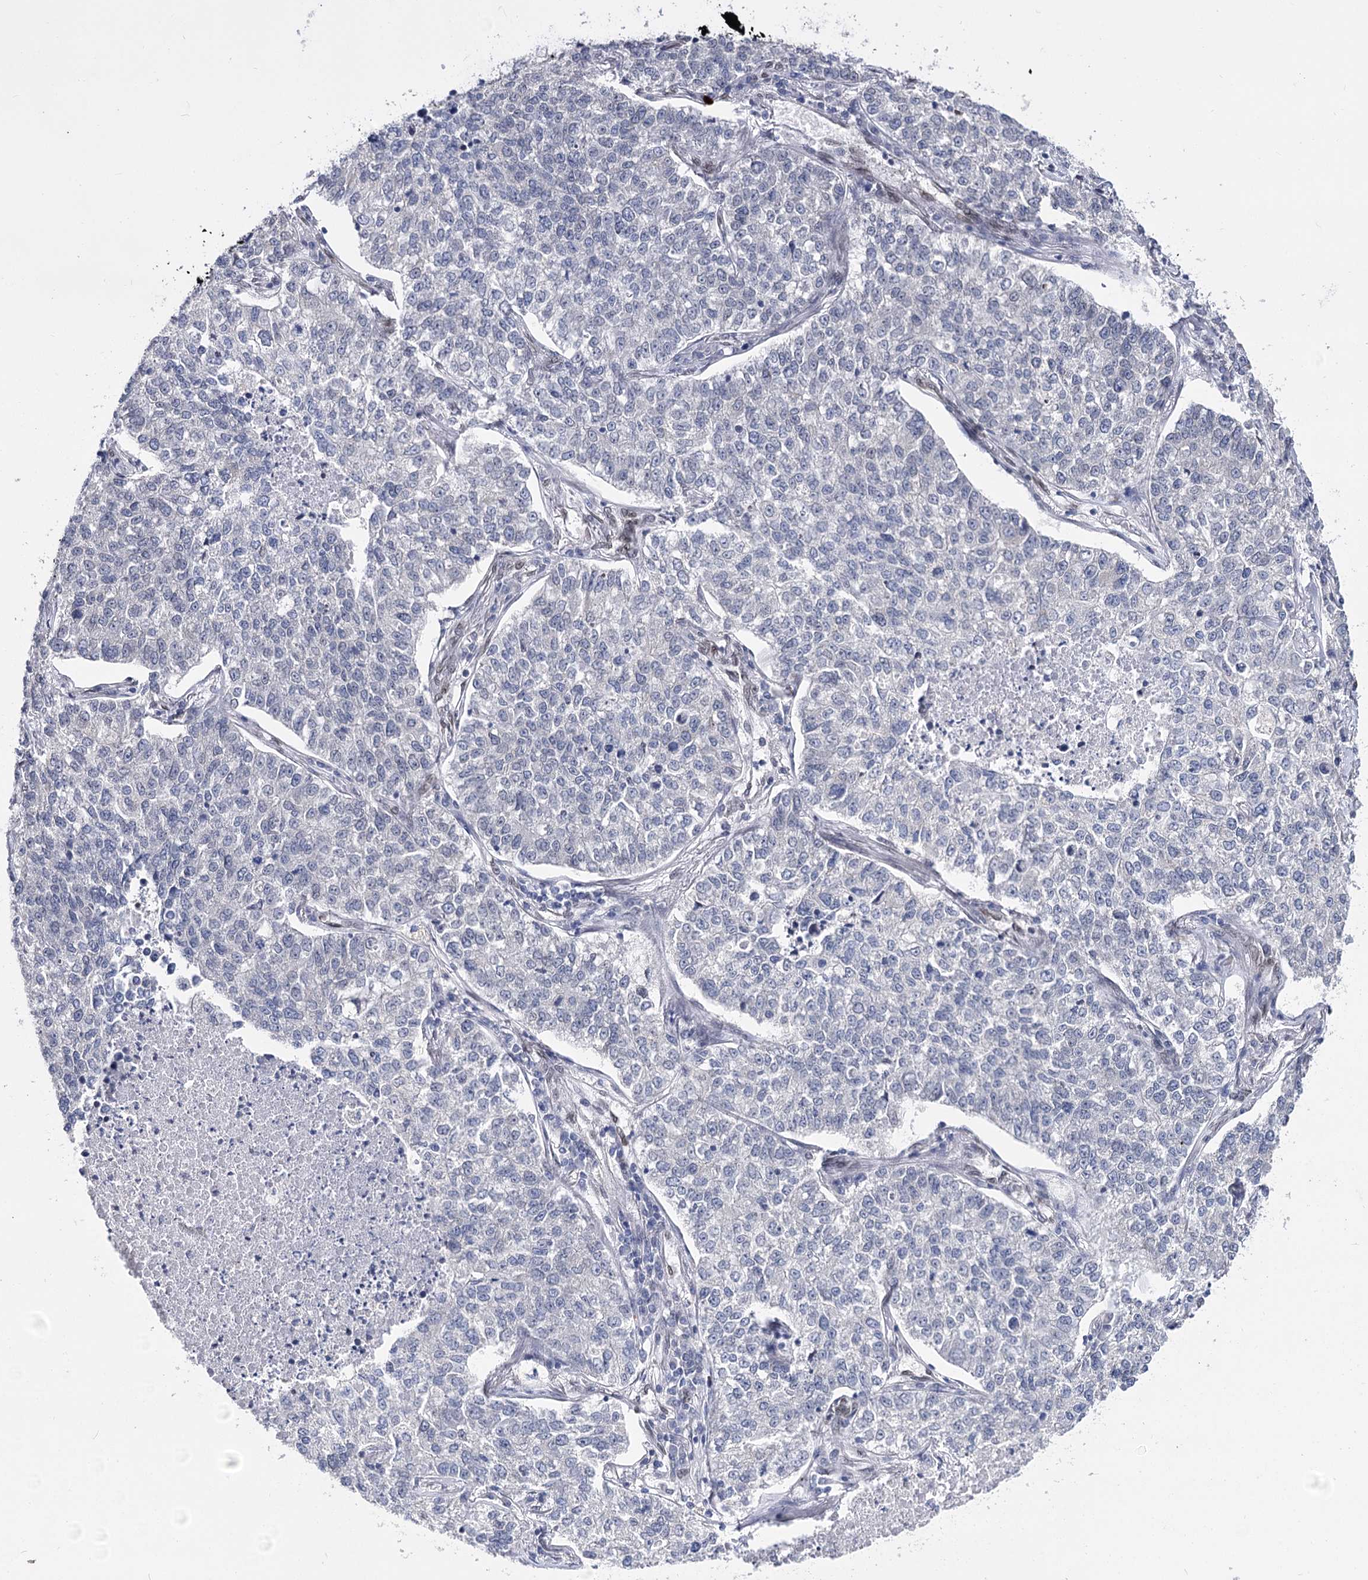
{"staining": {"intensity": "negative", "quantity": "none", "location": "none"}, "tissue": "lung cancer", "cell_type": "Tumor cells", "image_type": "cancer", "snomed": [{"axis": "morphology", "description": "Adenocarcinoma, NOS"}, {"axis": "topography", "description": "Lung"}], "caption": "An image of lung cancer stained for a protein exhibits no brown staining in tumor cells.", "gene": "TMEM201", "patient": {"sex": "male", "age": 49}}